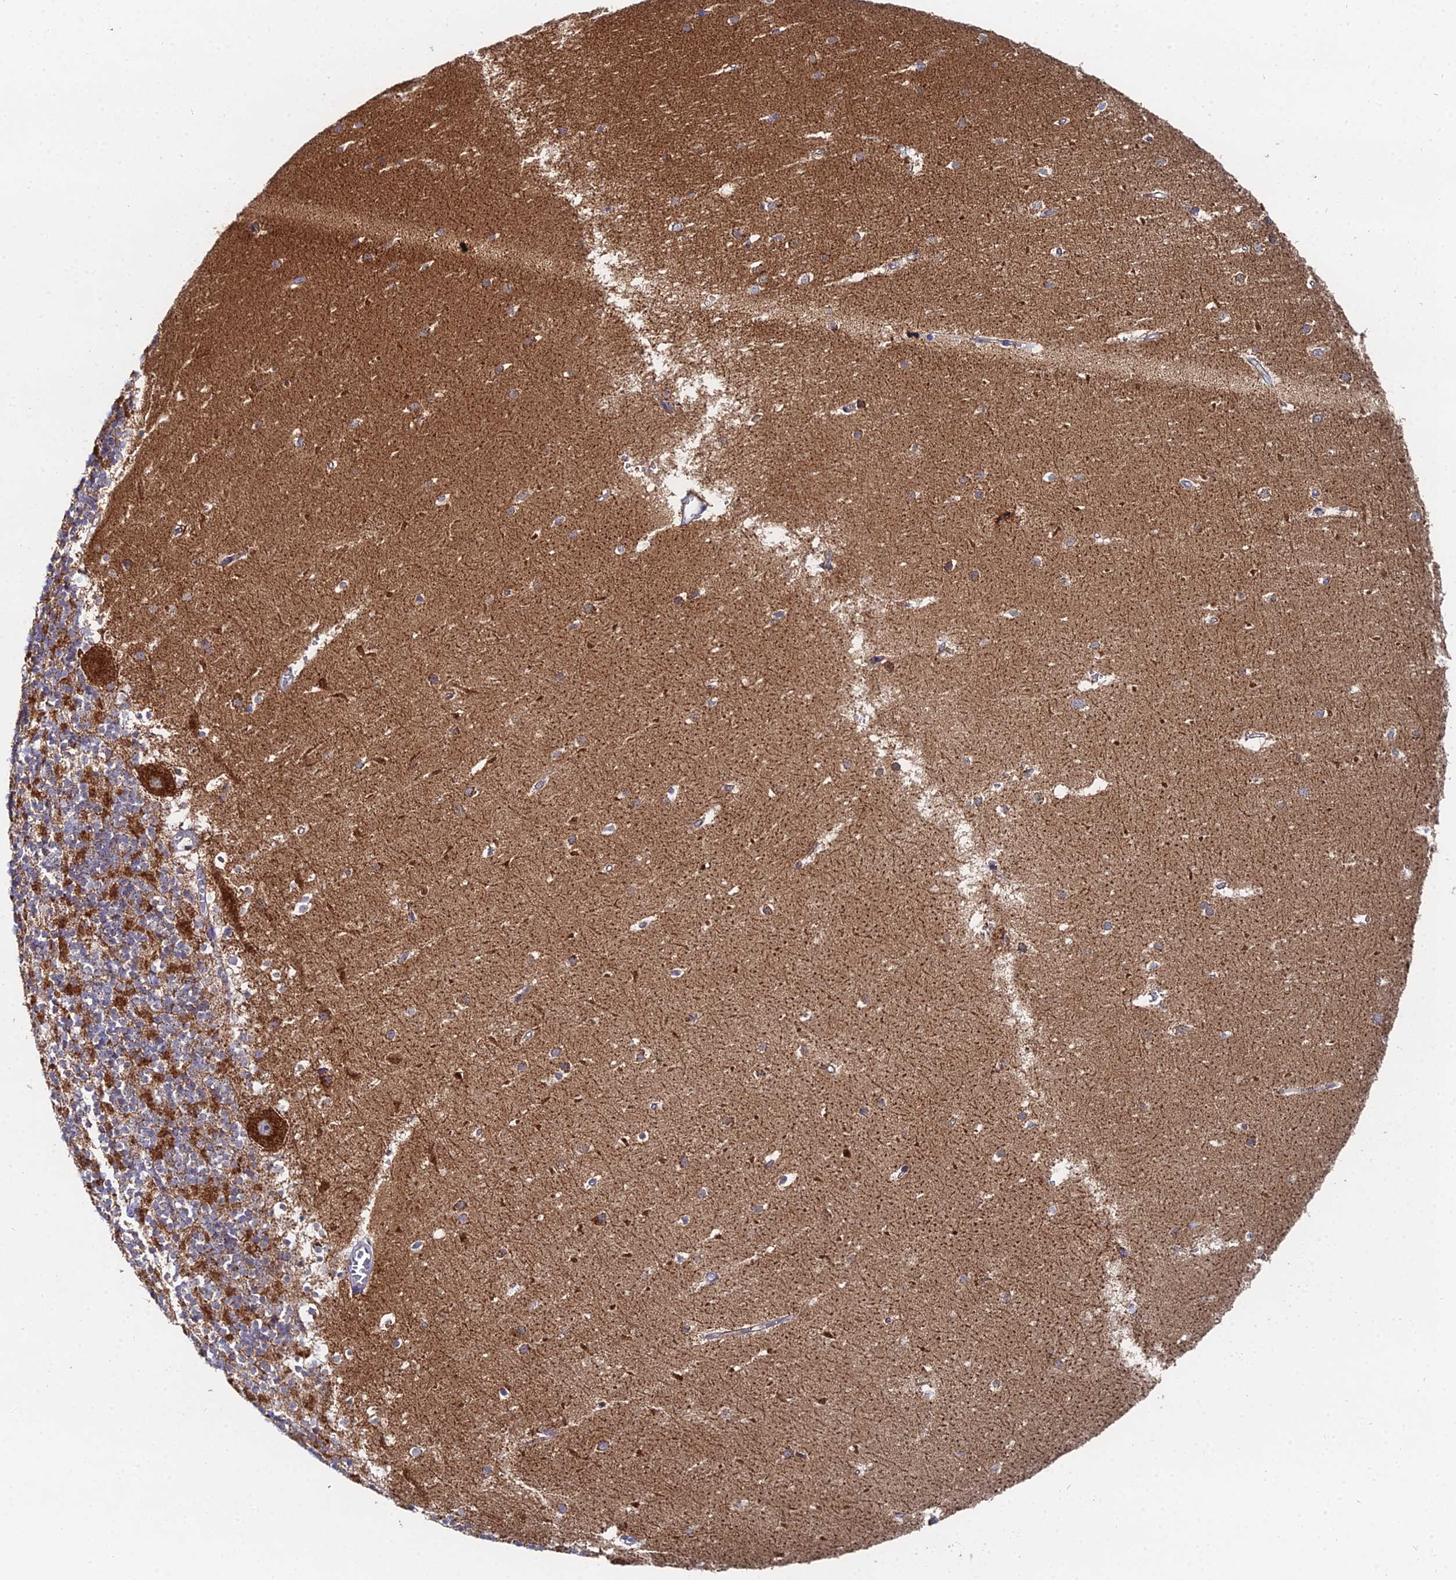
{"staining": {"intensity": "strong", "quantity": "25%-75%", "location": "cytoplasmic/membranous"}, "tissue": "cerebellum", "cell_type": "Cells in granular layer", "image_type": "normal", "snomed": [{"axis": "morphology", "description": "Normal tissue, NOS"}, {"axis": "topography", "description": "Cerebellum"}], "caption": "This micrograph reveals normal cerebellum stained with immunohistochemistry (IHC) to label a protein in brown. The cytoplasmic/membranous of cells in granular layer show strong positivity for the protein. Nuclei are counter-stained blue.", "gene": "MPC1", "patient": {"sex": "male", "age": 54}}